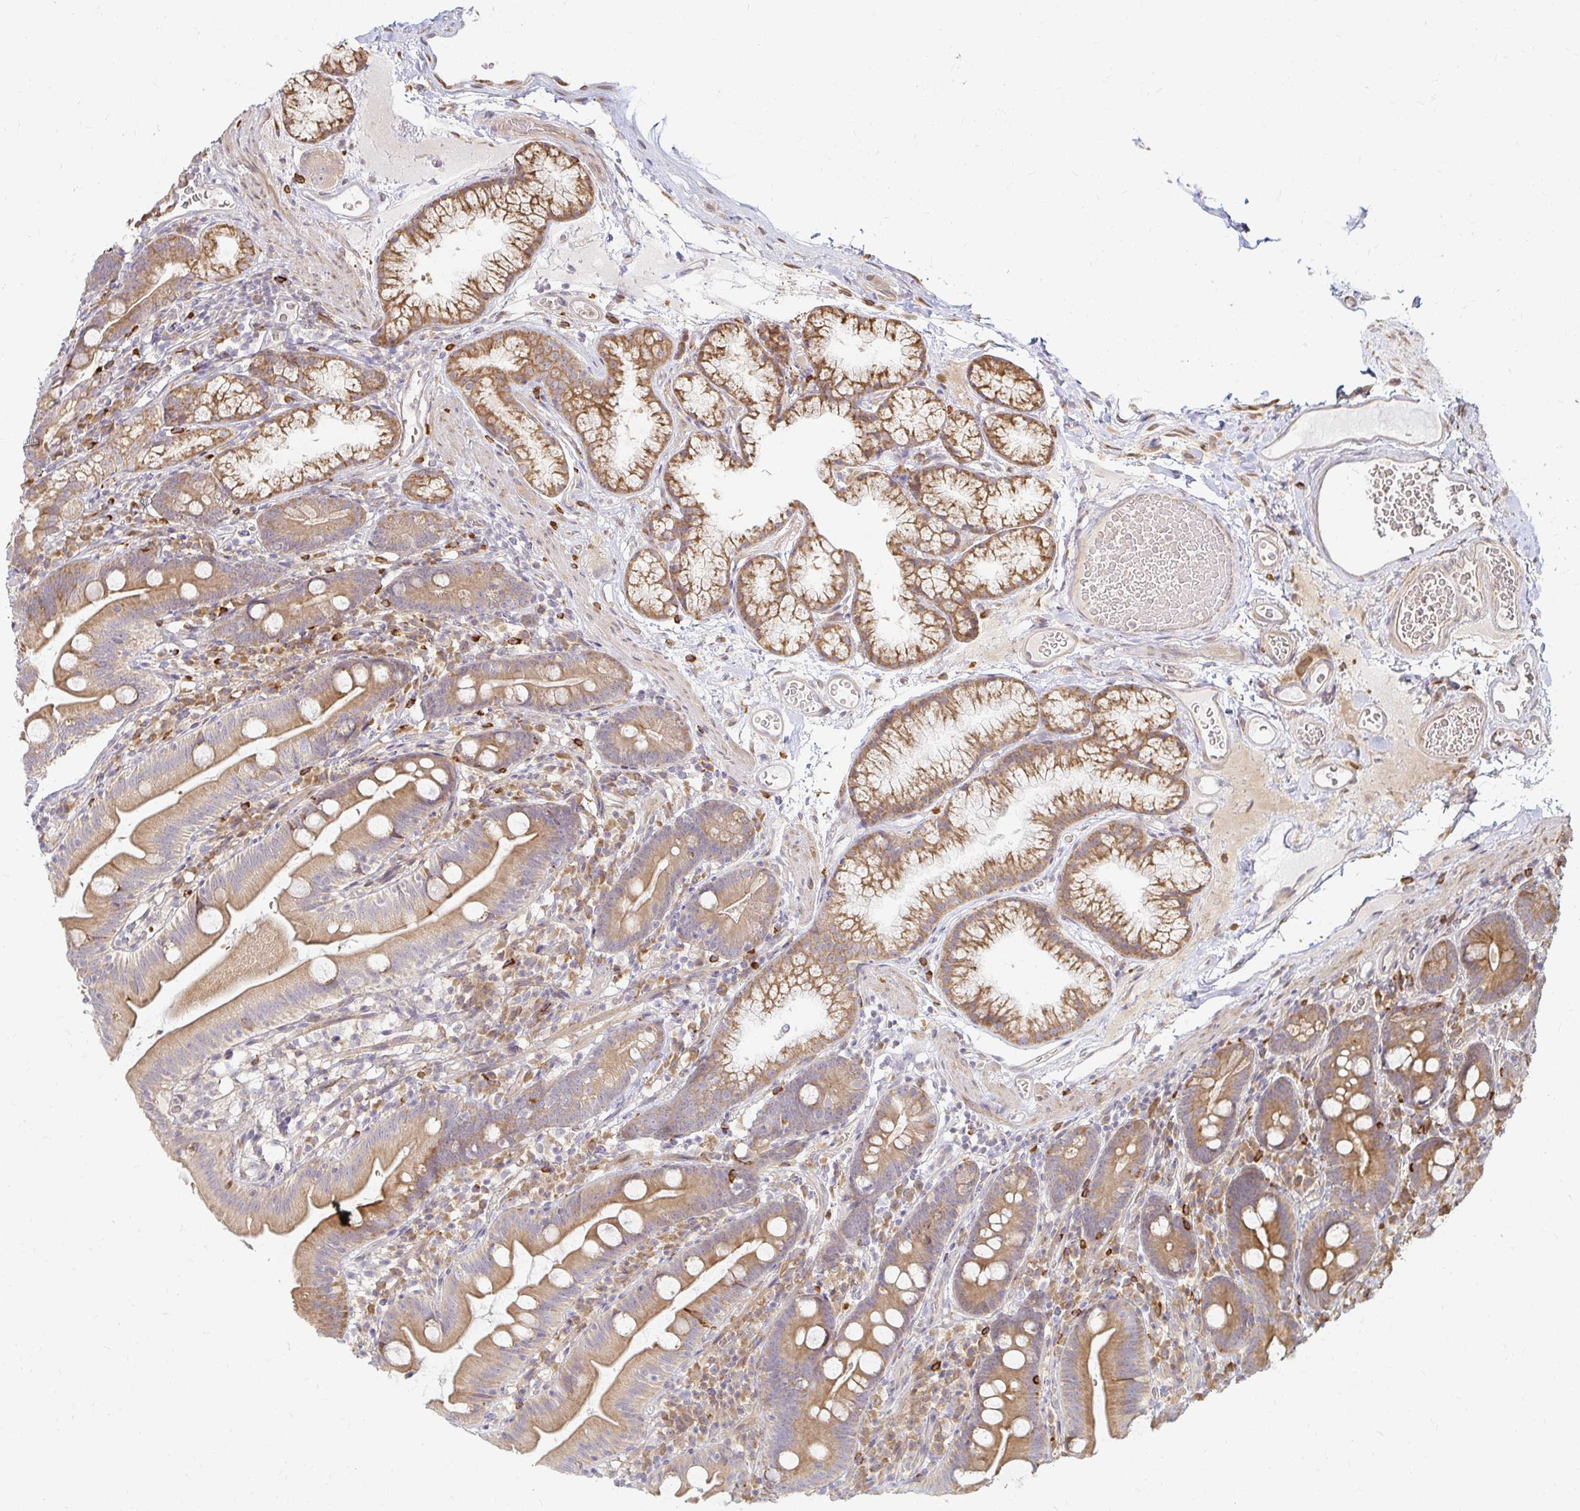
{"staining": {"intensity": "moderate", "quantity": ">75%", "location": "cytoplasmic/membranous"}, "tissue": "duodenum", "cell_type": "Glandular cells", "image_type": "normal", "snomed": [{"axis": "morphology", "description": "Normal tissue, NOS"}, {"axis": "topography", "description": "Duodenum"}], "caption": "The photomicrograph shows immunohistochemical staining of benign duodenum. There is moderate cytoplasmic/membranous positivity is present in approximately >75% of glandular cells. (DAB (3,3'-diaminobenzidine) = brown stain, brightfield microscopy at high magnification).", "gene": "CAST", "patient": {"sex": "female", "age": 67}}